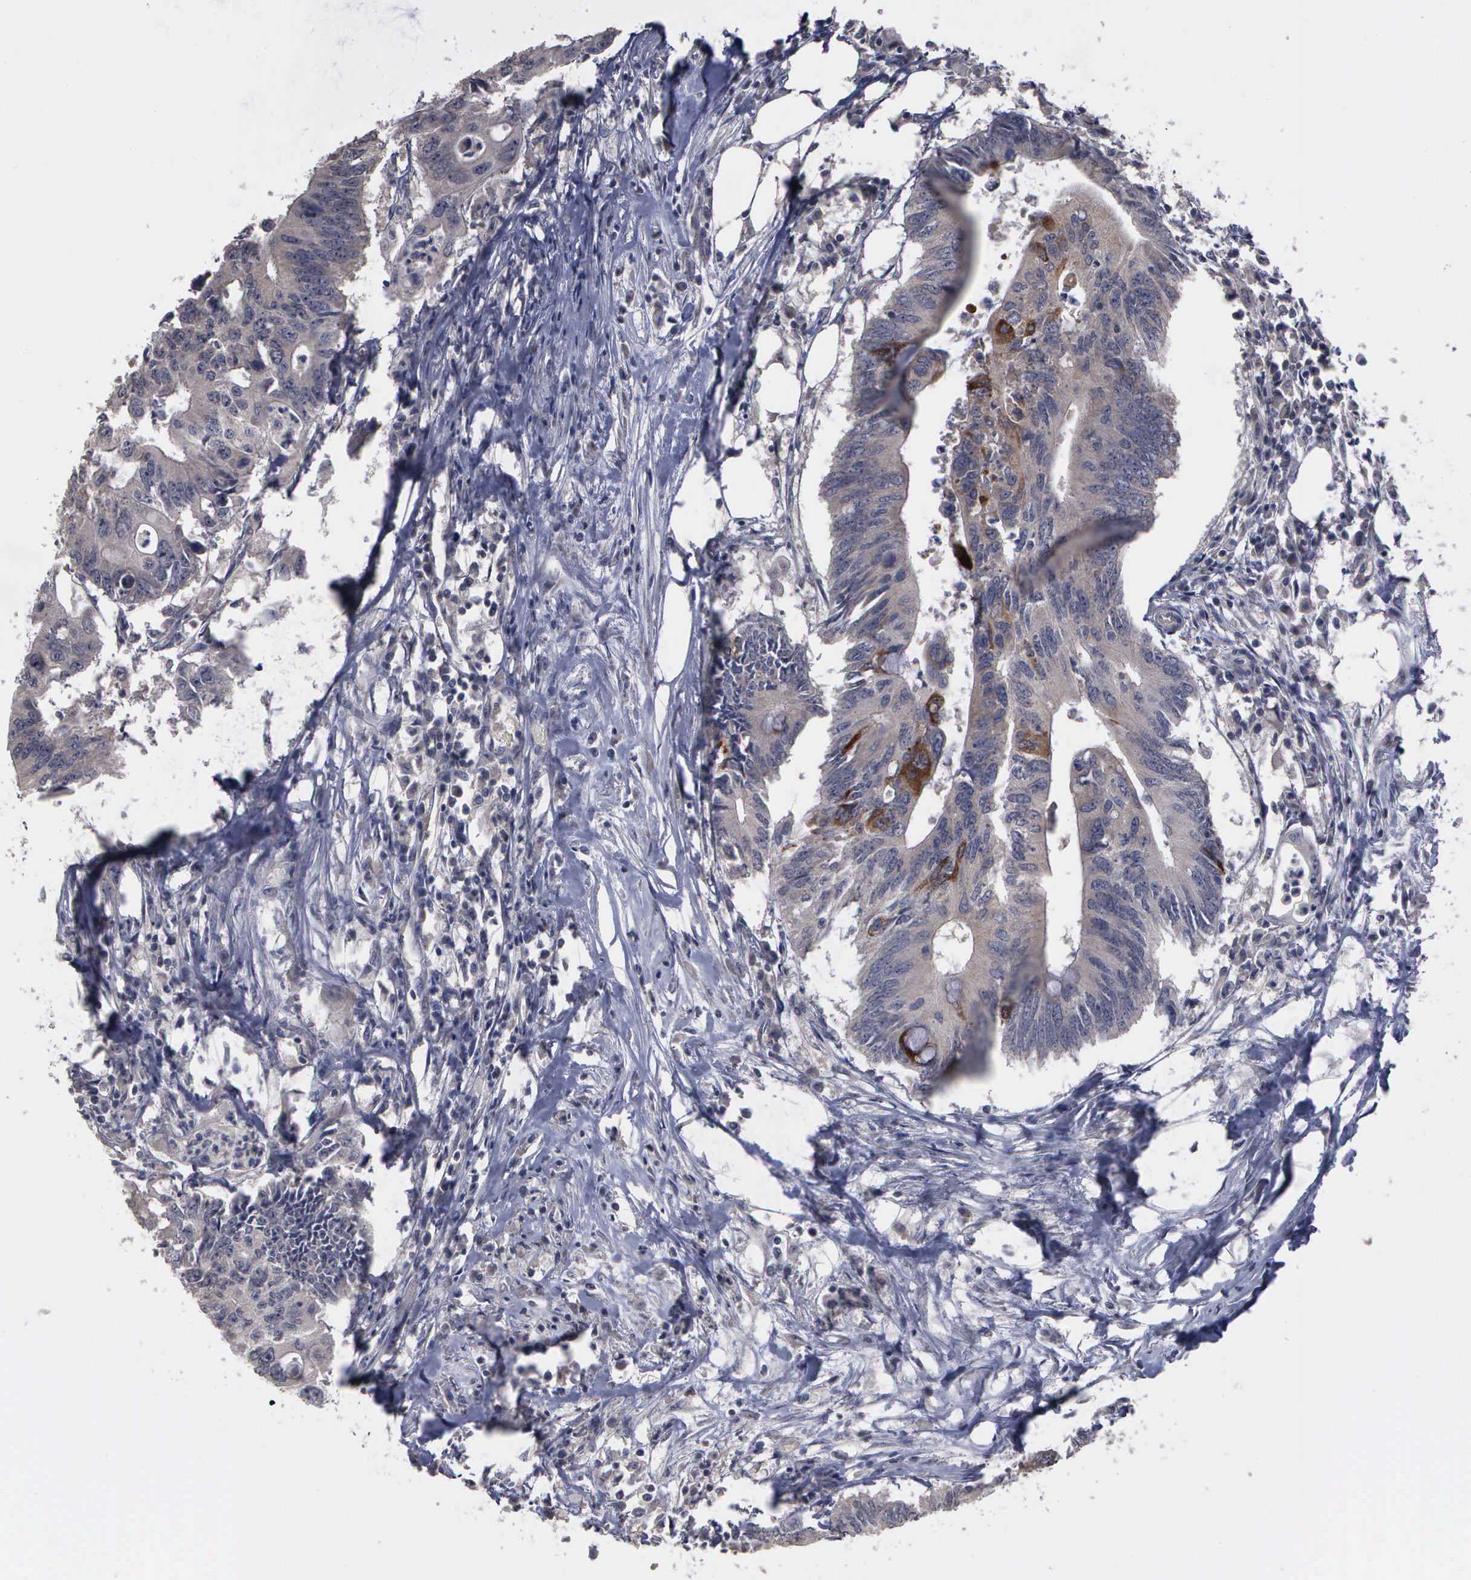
{"staining": {"intensity": "weak", "quantity": "<25%", "location": "cytoplasmic/membranous"}, "tissue": "colorectal cancer", "cell_type": "Tumor cells", "image_type": "cancer", "snomed": [{"axis": "morphology", "description": "Adenocarcinoma, NOS"}, {"axis": "topography", "description": "Colon"}], "caption": "Colorectal adenocarcinoma was stained to show a protein in brown. There is no significant staining in tumor cells.", "gene": "CRKL", "patient": {"sex": "male", "age": 71}}